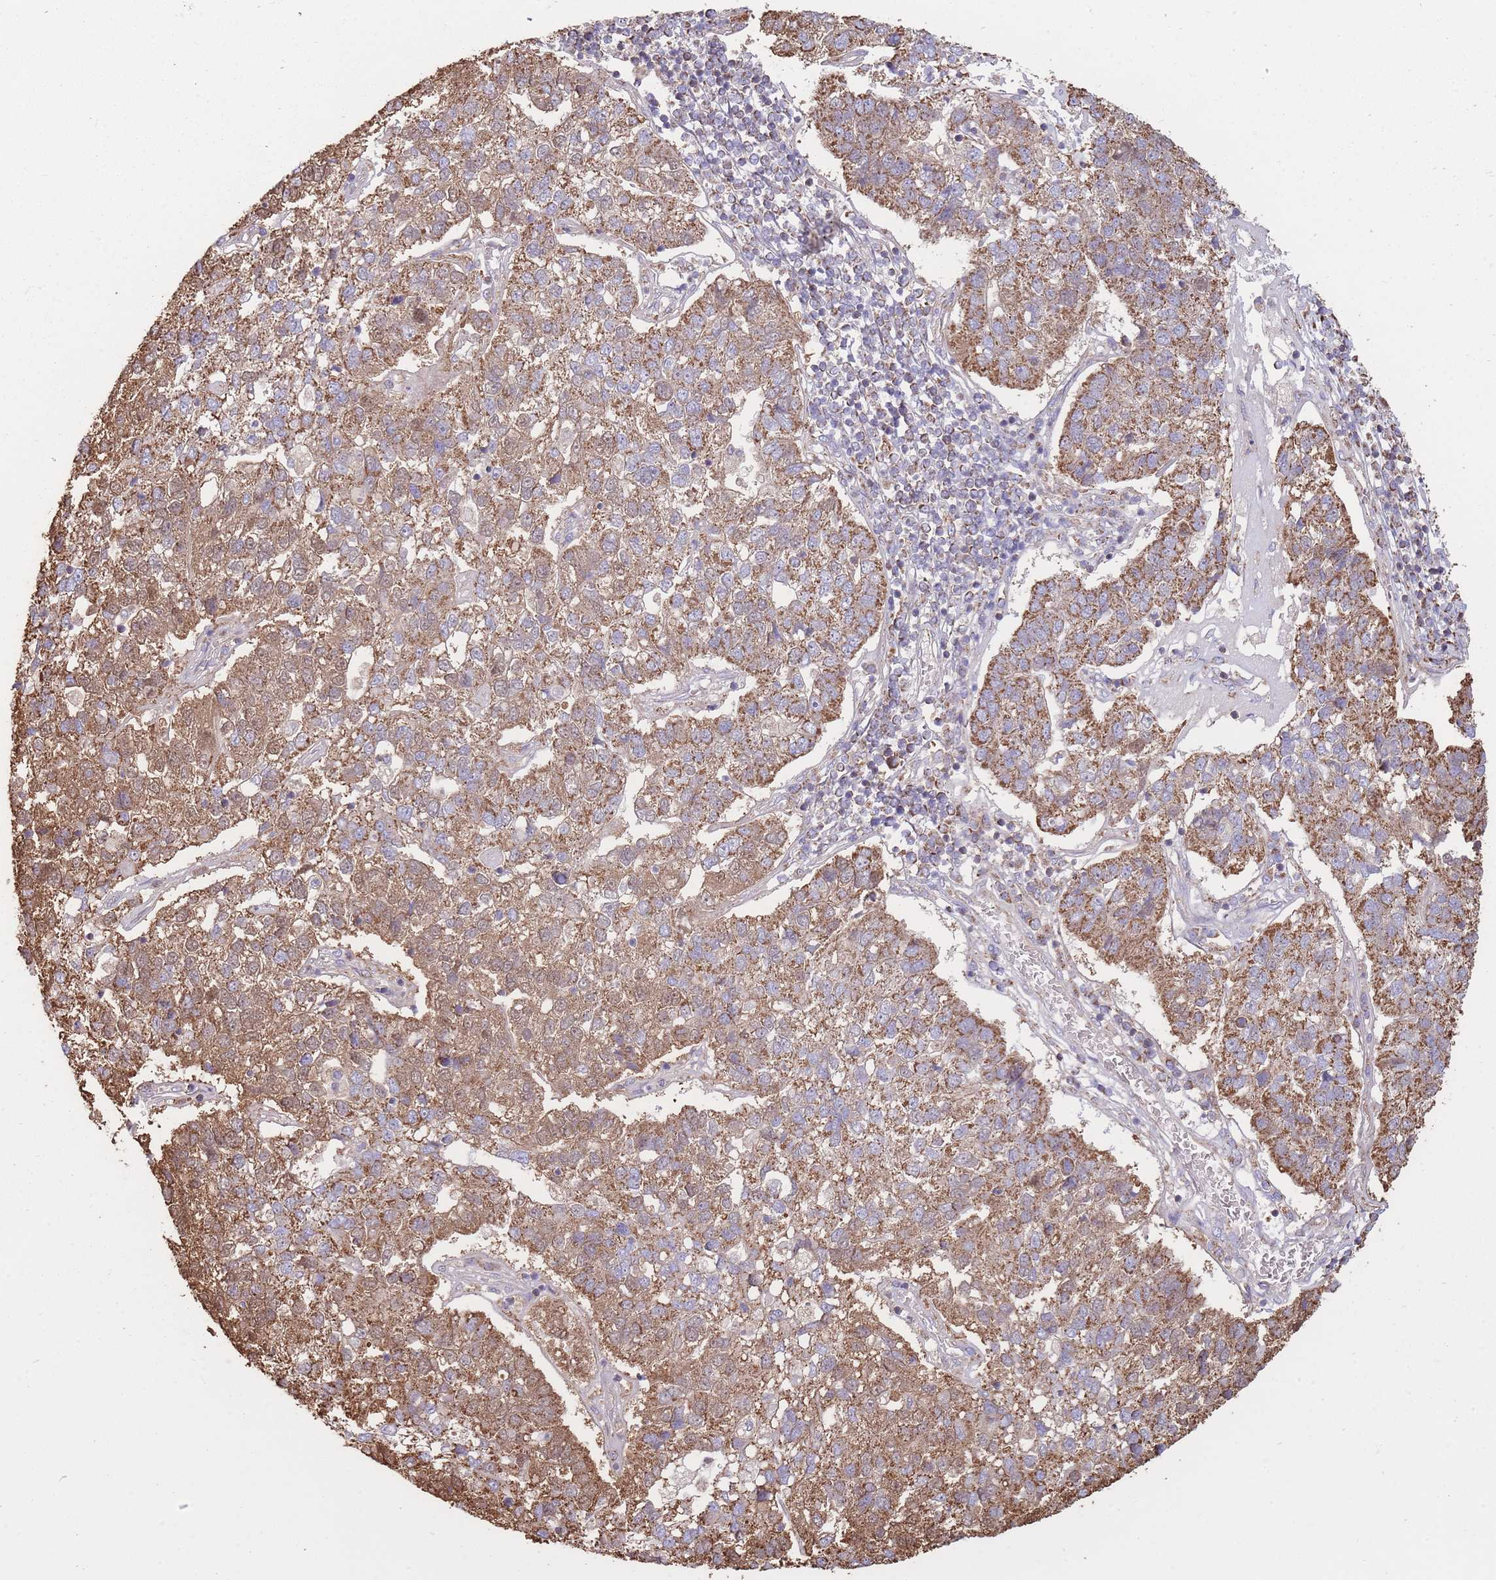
{"staining": {"intensity": "moderate", "quantity": ">75%", "location": "cytoplasmic/membranous"}, "tissue": "pancreatic cancer", "cell_type": "Tumor cells", "image_type": "cancer", "snomed": [{"axis": "morphology", "description": "Adenocarcinoma, NOS"}, {"axis": "topography", "description": "Pancreas"}], "caption": "Immunohistochemical staining of pancreatic cancer shows medium levels of moderate cytoplasmic/membranous expression in approximately >75% of tumor cells.", "gene": "KIF16B", "patient": {"sex": "female", "age": 61}}